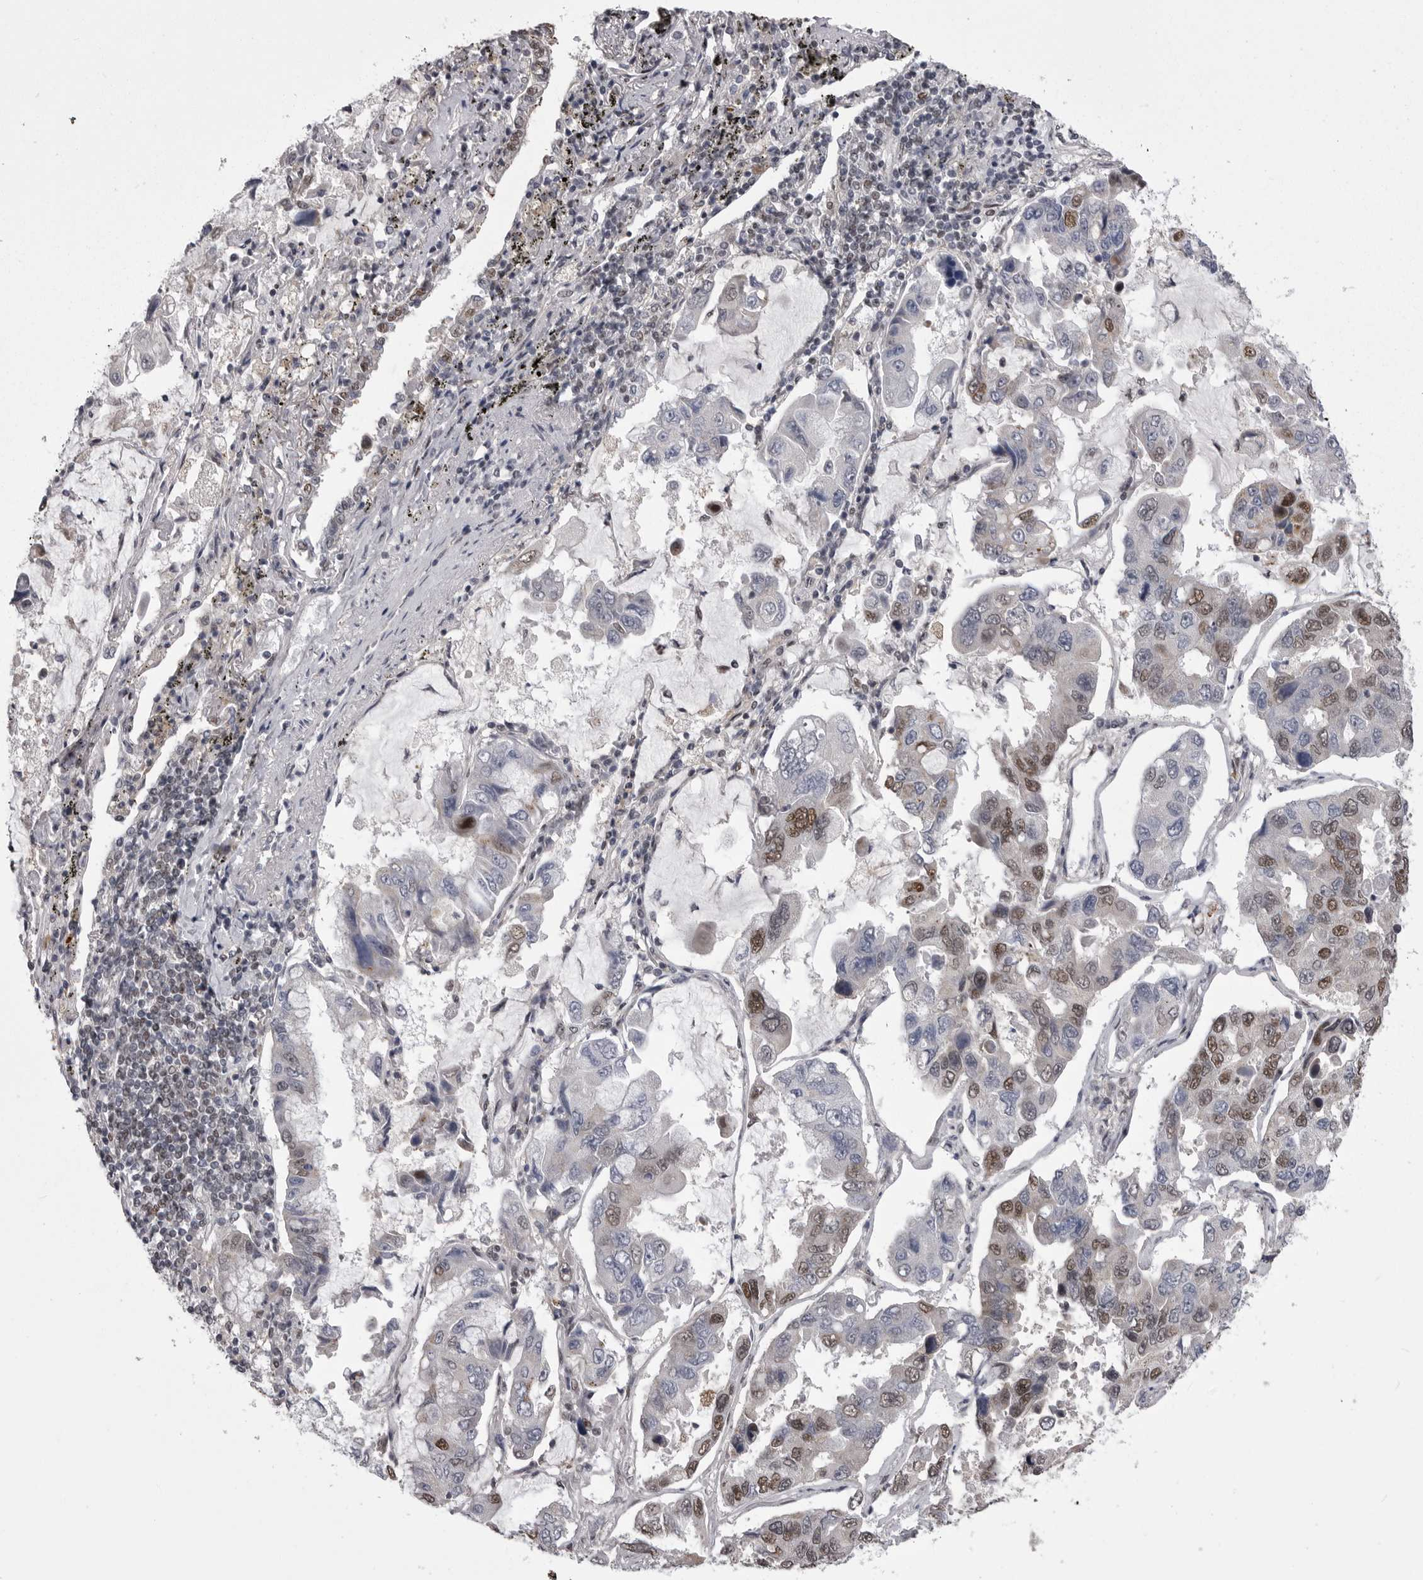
{"staining": {"intensity": "moderate", "quantity": "25%-75%", "location": "nuclear"}, "tissue": "lung cancer", "cell_type": "Tumor cells", "image_type": "cancer", "snomed": [{"axis": "morphology", "description": "Adenocarcinoma, NOS"}, {"axis": "topography", "description": "Lung"}], "caption": "Immunohistochemistry of adenocarcinoma (lung) displays medium levels of moderate nuclear staining in about 25%-75% of tumor cells.", "gene": "MEPCE", "patient": {"sex": "male", "age": 64}}